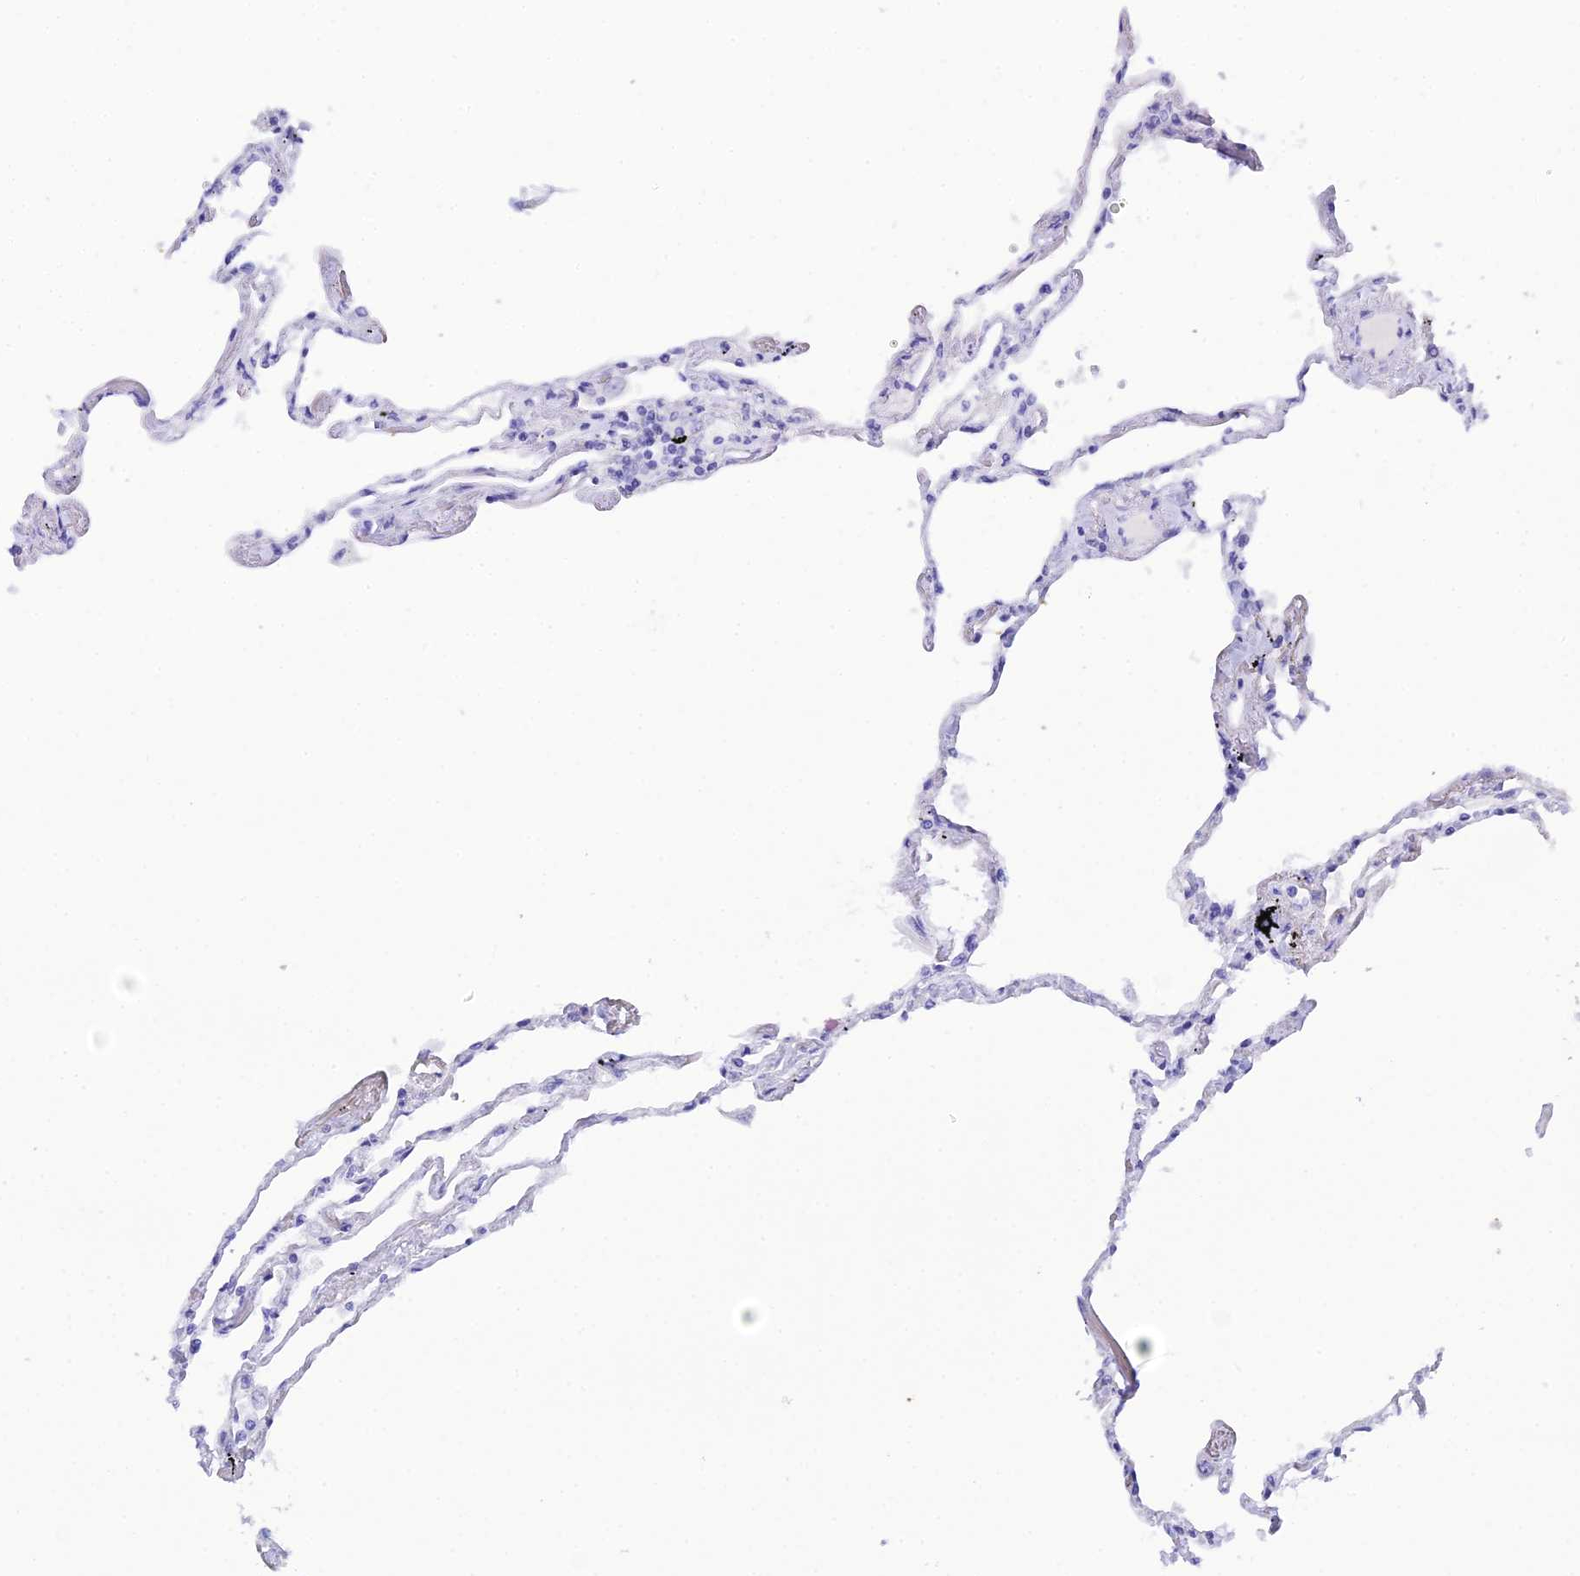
{"staining": {"intensity": "negative", "quantity": "none", "location": "none"}, "tissue": "lung", "cell_type": "Alveolar cells", "image_type": "normal", "snomed": [{"axis": "morphology", "description": "Normal tissue, NOS"}, {"axis": "topography", "description": "Lung"}], "caption": "High magnification brightfield microscopy of normal lung stained with DAB (brown) and counterstained with hematoxylin (blue): alveolar cells show no significant expression. (Immunohistochemistry (ihc), brightfield microscopy, high magnification).", "gene": "REG1A", "patient": {"sex": "female", "age": 67}}